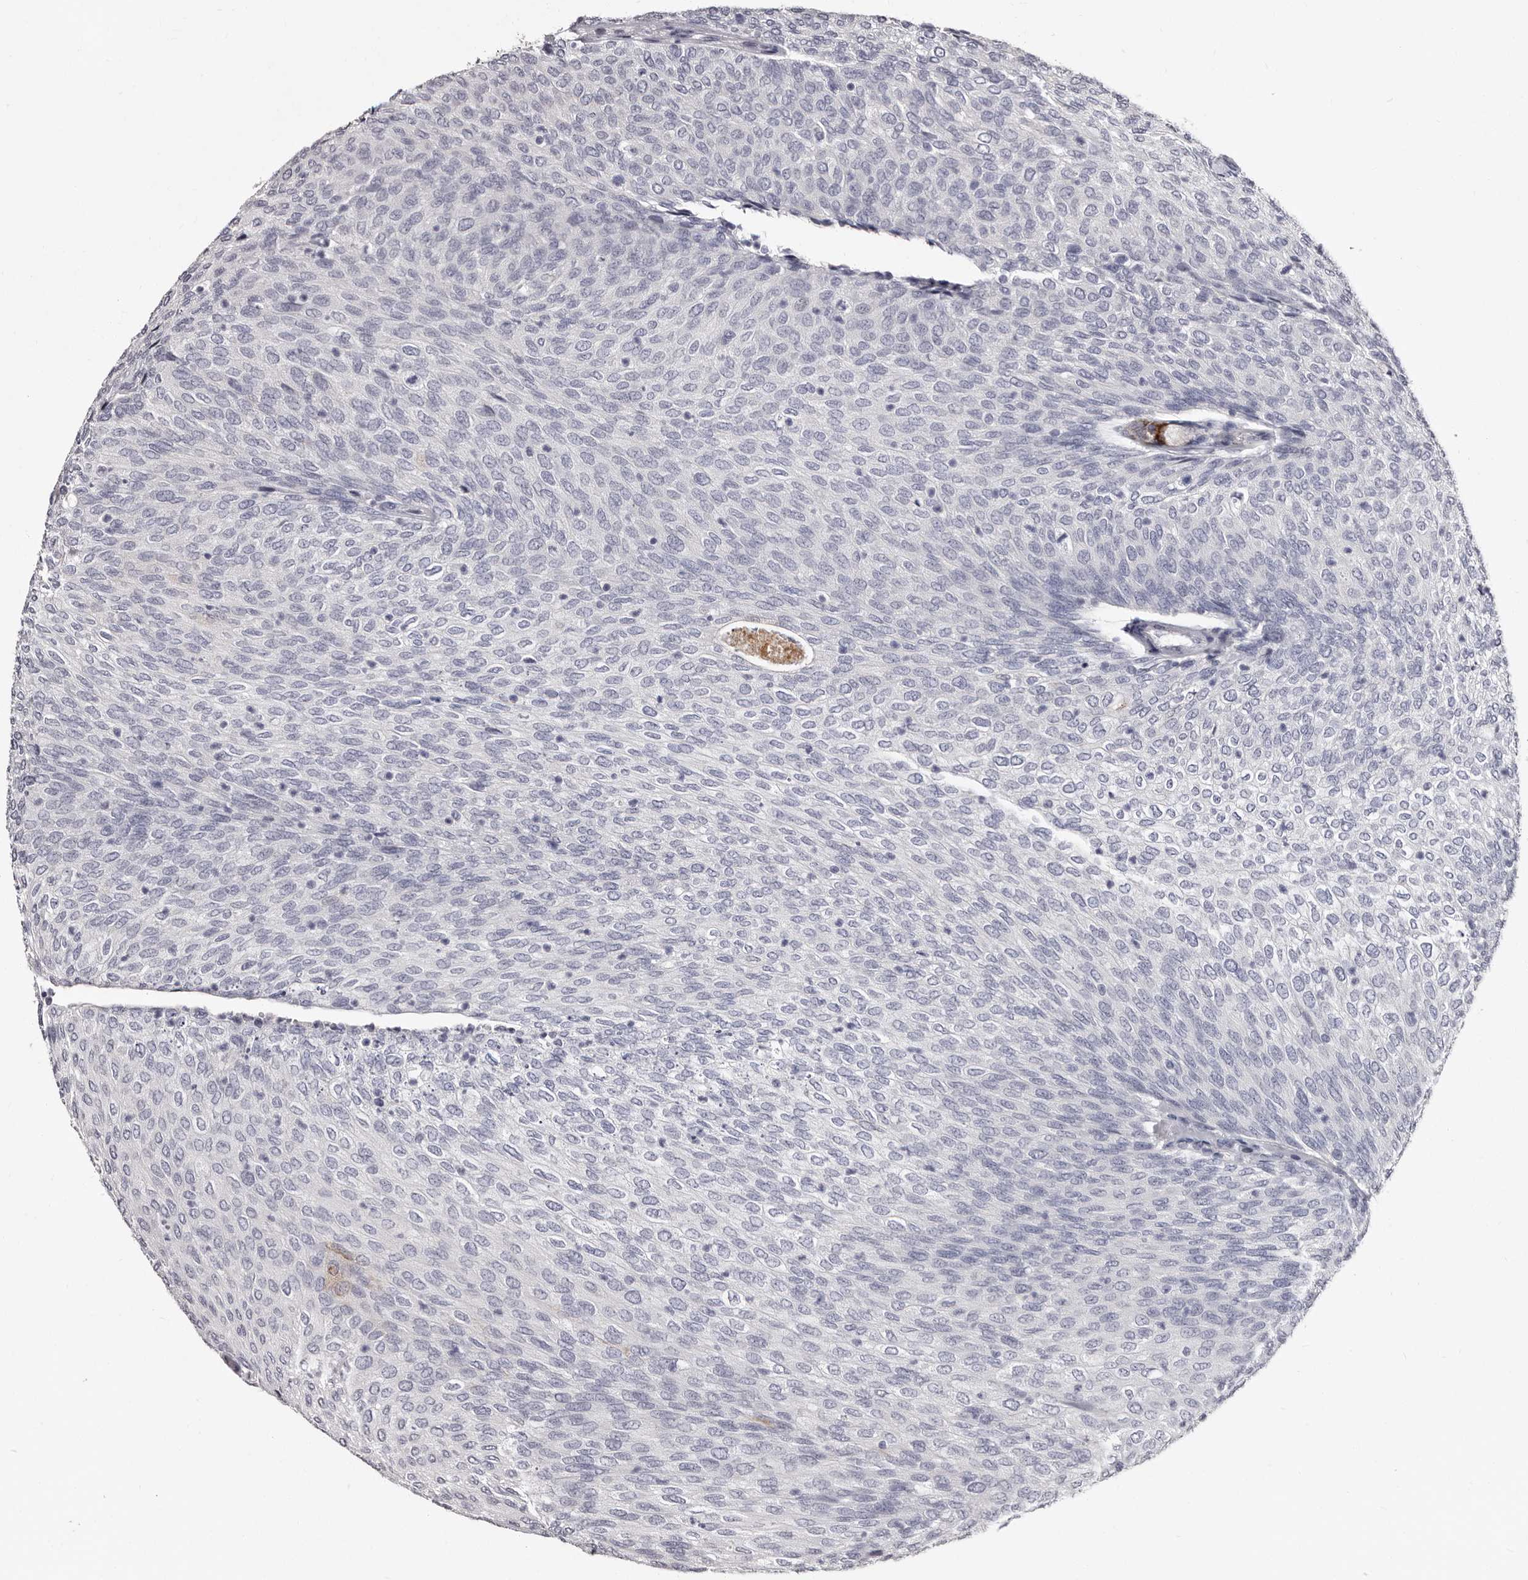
{"staining": {"intensity": "negative", "quantity": "none", "location": "none"}, "tissue": "urothelial cancer", "cell_type": "Tumor cells", "image_type": "cancer", "snomed": [{"axis": "morphology", "description": "Urothelial carcinoma, Low grade"}, {"axis": "topography", "description": "Urinary bladder"}], "caption": "IHC photomicrograph of urothelial cancer stained for a protein (brown), which demonstrates no staining in tumor cells.", "gene": "TBC1D22B", "patient": {"sex": "female", "age": 79}}